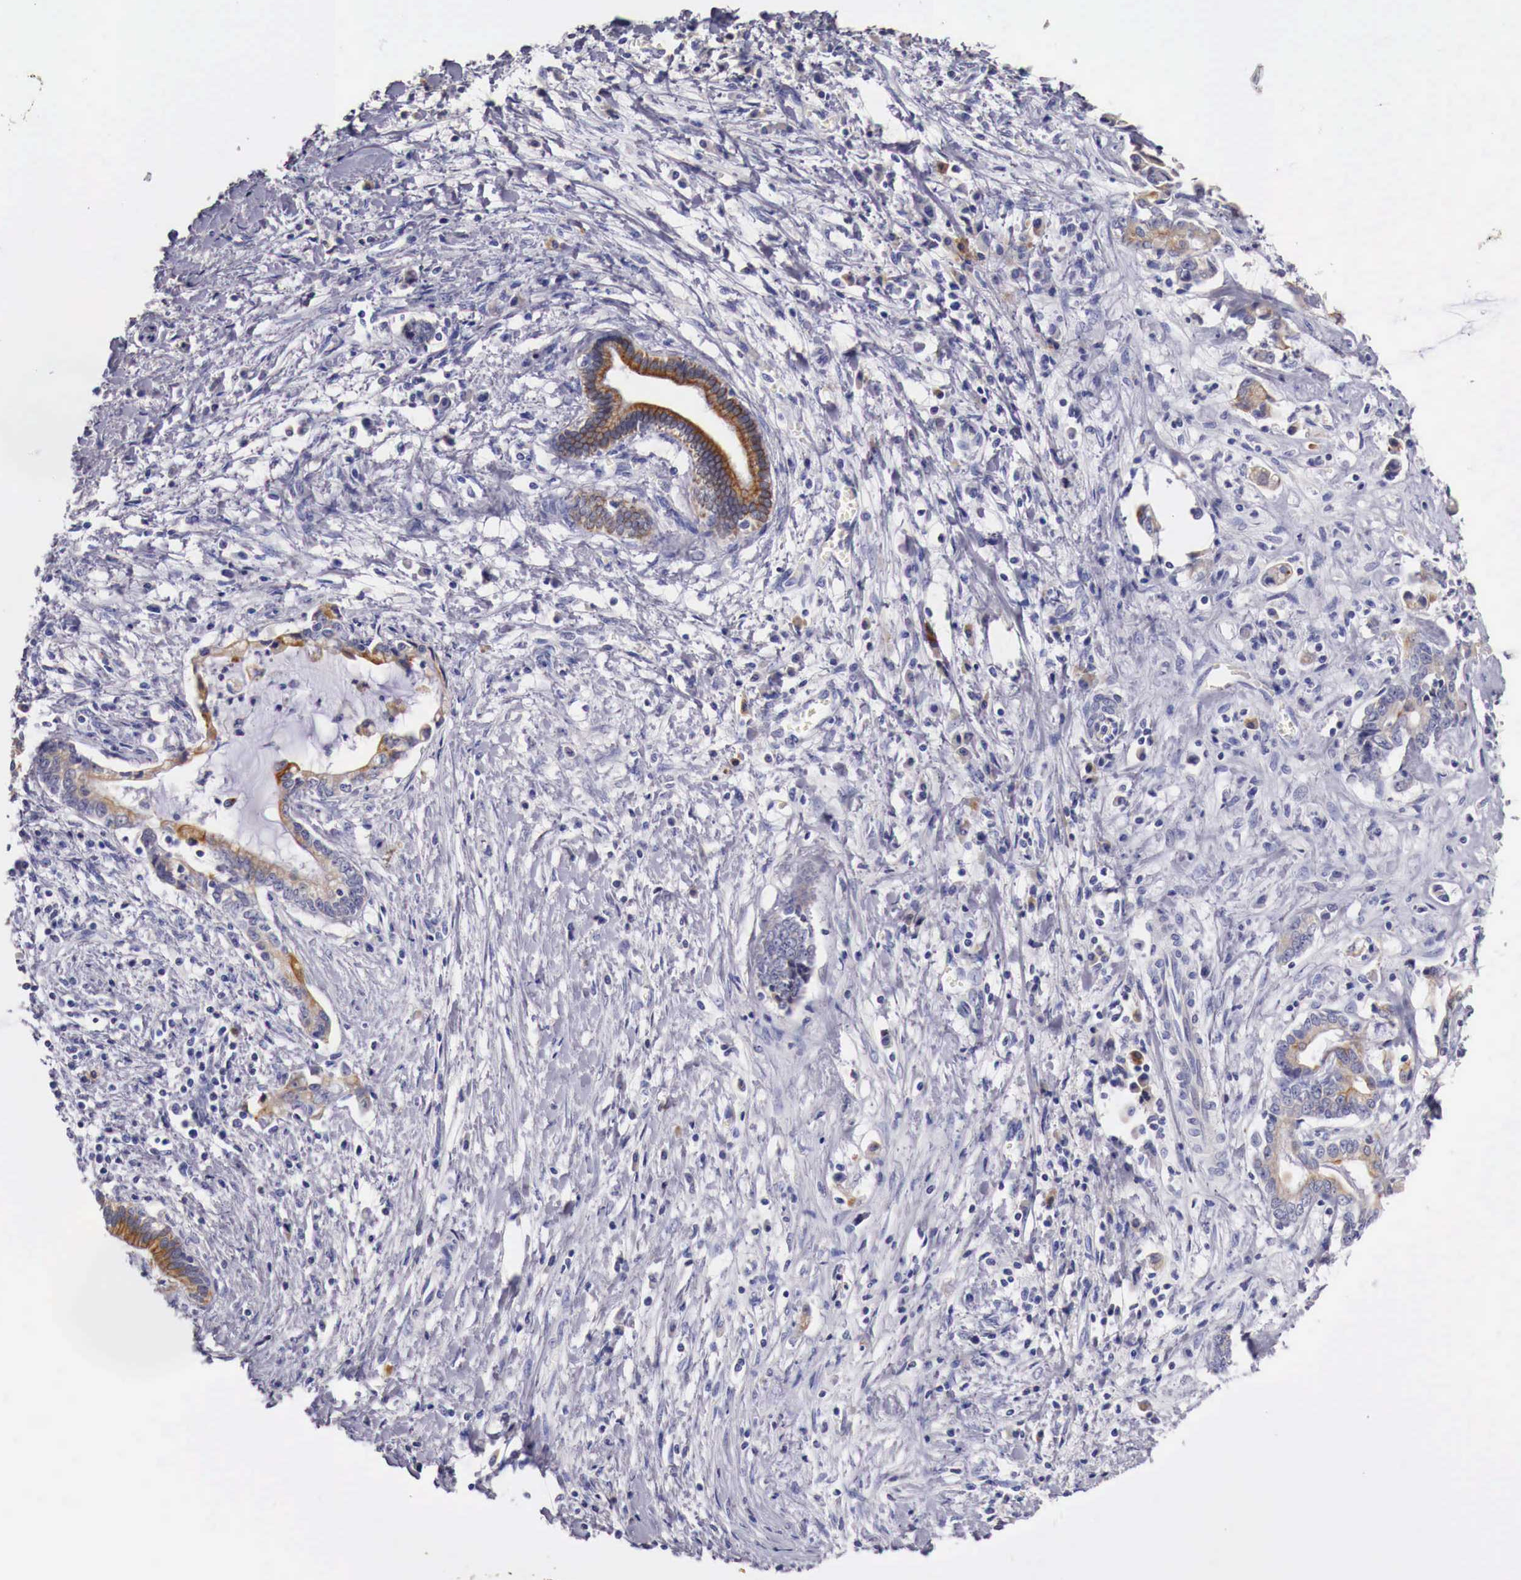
{"staining": {"intensity": "moderate", "quantity": ">75%", "location": "cytoplasmic/membranous"}, "tissue": "liver cancer", "cell_type": "Tumor cells", "image_type": "cancer", "snomed": [{"axis": "morphology", "description": "Cholangiocarcinoma"}, {"axis": "topography", "description": "Liver"}], "caption": "Approximately >75% of tumor cells in liver cancer (cholangiocarcinoma) show moderate cytoplasmic/membranous protein staining as visualized by brown immunohistochemical staining.", "gene": "NREP", "patient": {"sex": "male", "age": 57}}